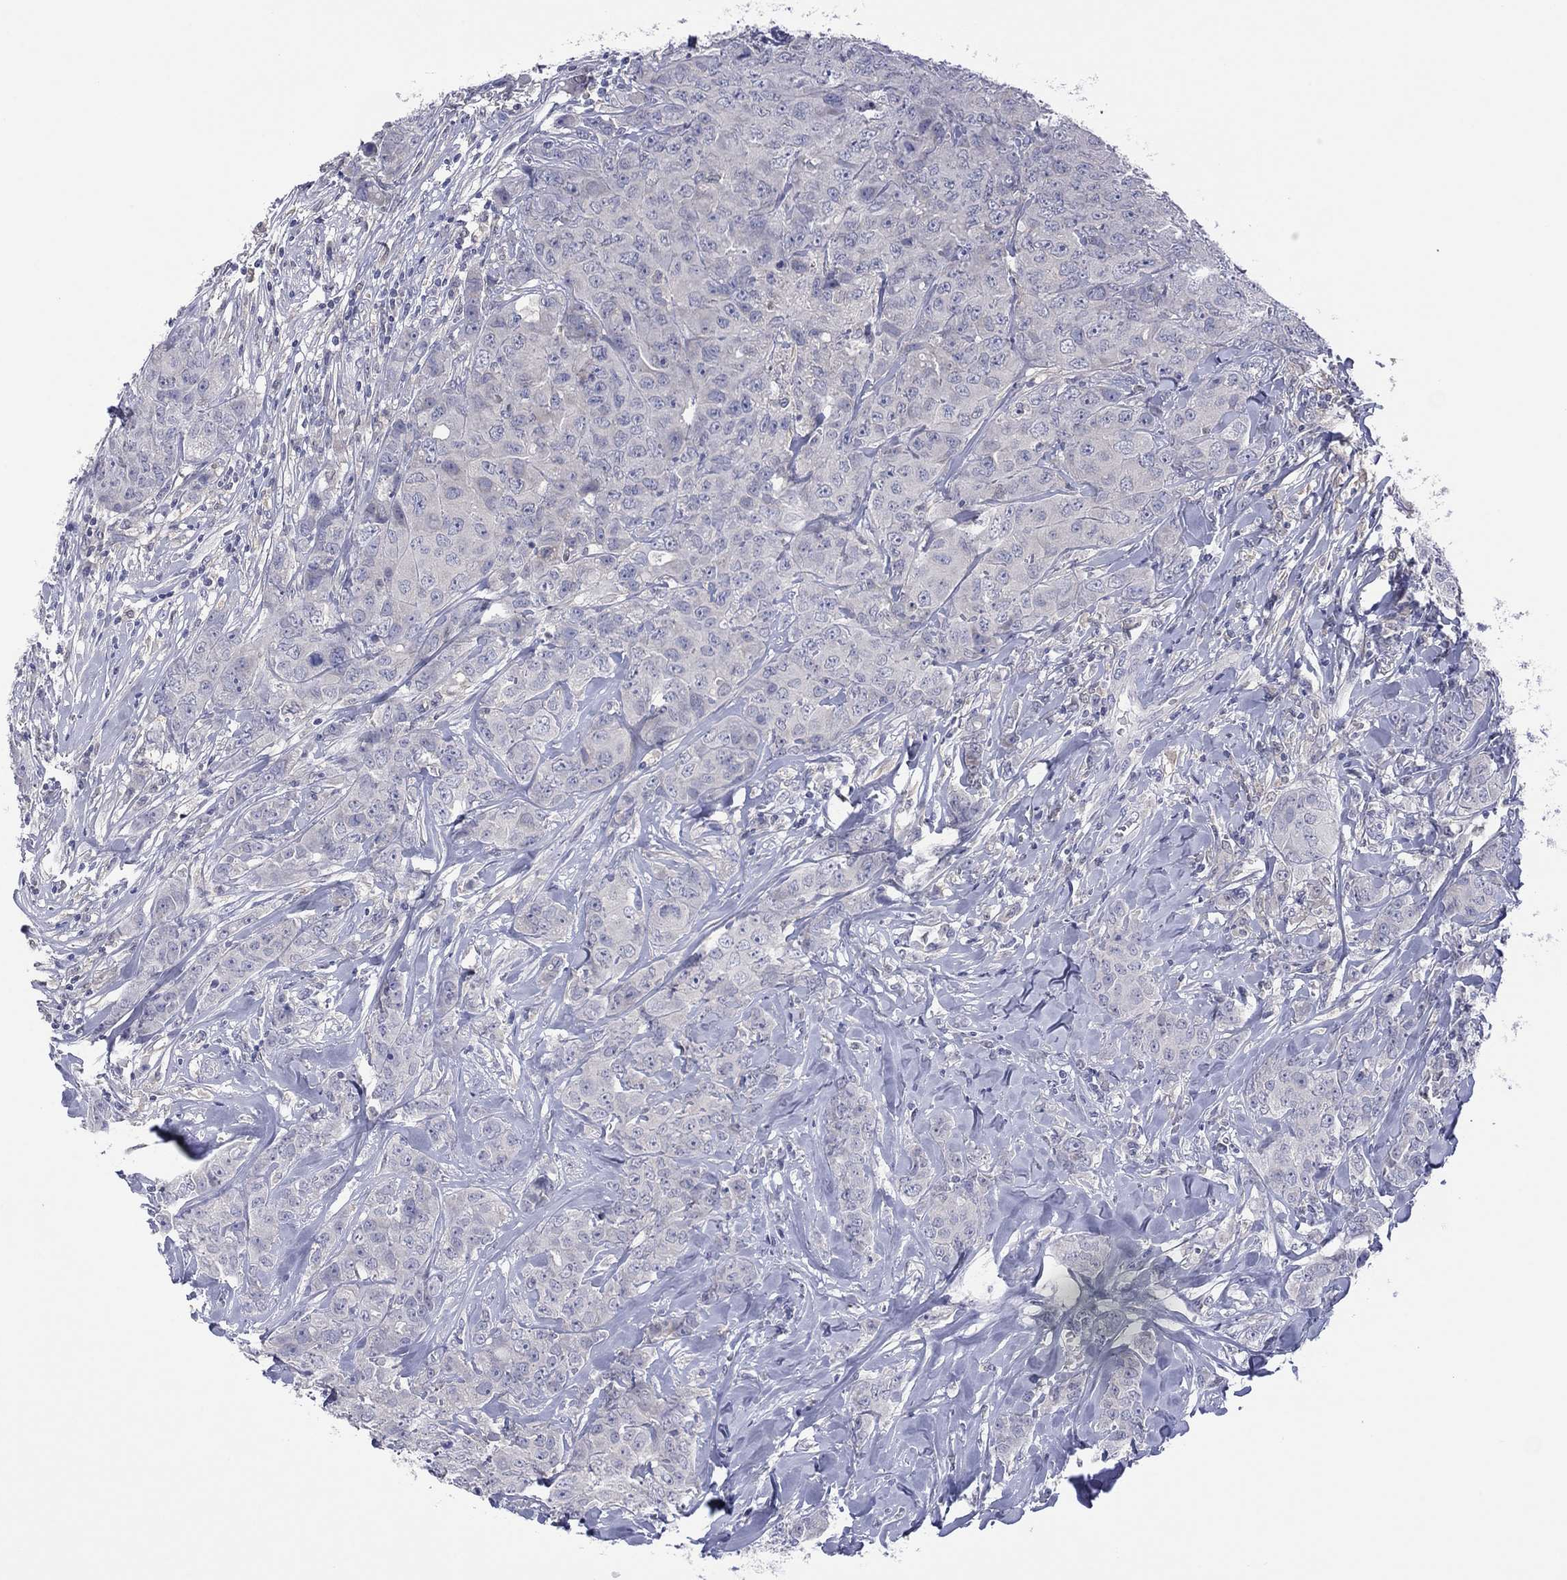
{"staining": {"intensity": "negative", "quantity": "none", "location": "none"}, "tissue": "breast cancer", "cell_type": "Tumor cells", "image_type": "cancer", "snomed": [{"axis": "morphology", "description": "Duct carcinoma"}, {"axis": "topography", "description": "Breast"}], "caption": "The immunohistochemistry (IHC) photomicrograph has no significant positivity in tumor cells of breast intraductal carcinoma tissue. The staining is performed using DAB brown chromogen with nuclei counter-stained in using hematoxylin.", "gene": "CYP2B6", "patient": {"sex": "female", "age": 43}}